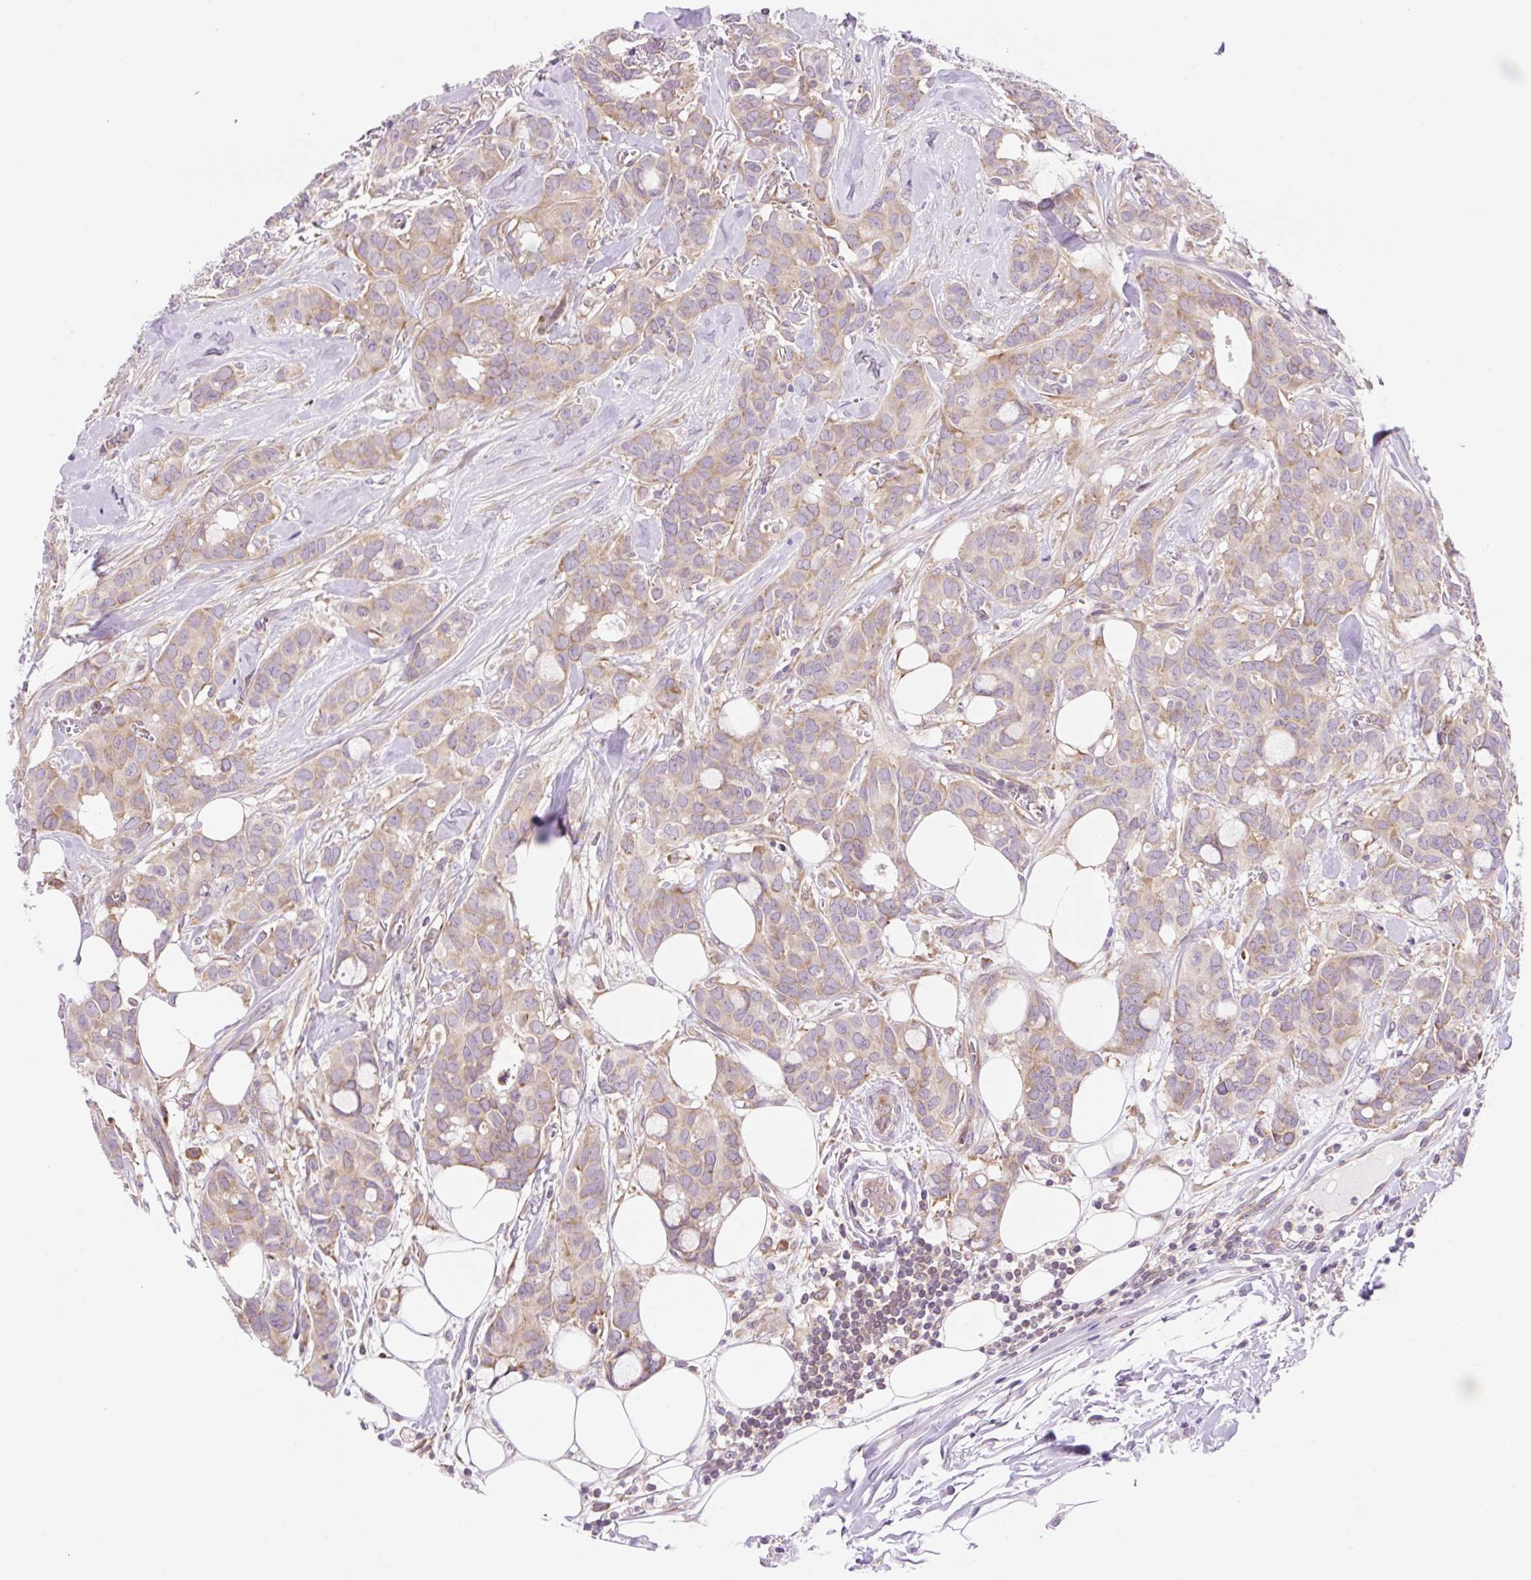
{"staining": {"intensity": "weak", "quantity": "25%-75%", "location": "cytoplasmic/membranous"}, "tissue": "breast cancer", "cell_type": "Tumor cells", "image_type": "cancer", "snomed": [{"axis": "morphology", "description": "Duct carcinoma"}, {"axis": "topography", "description": "Breast"}], "caption": "Weak cytoplasmic/membranous staining for a protein is seen in about 25%-75% of tumor cells of infiltrating ductal carcinoma (breast) using IHC.", "gene": "GPR45", "patient": {"sex": "female", "age": 84}}